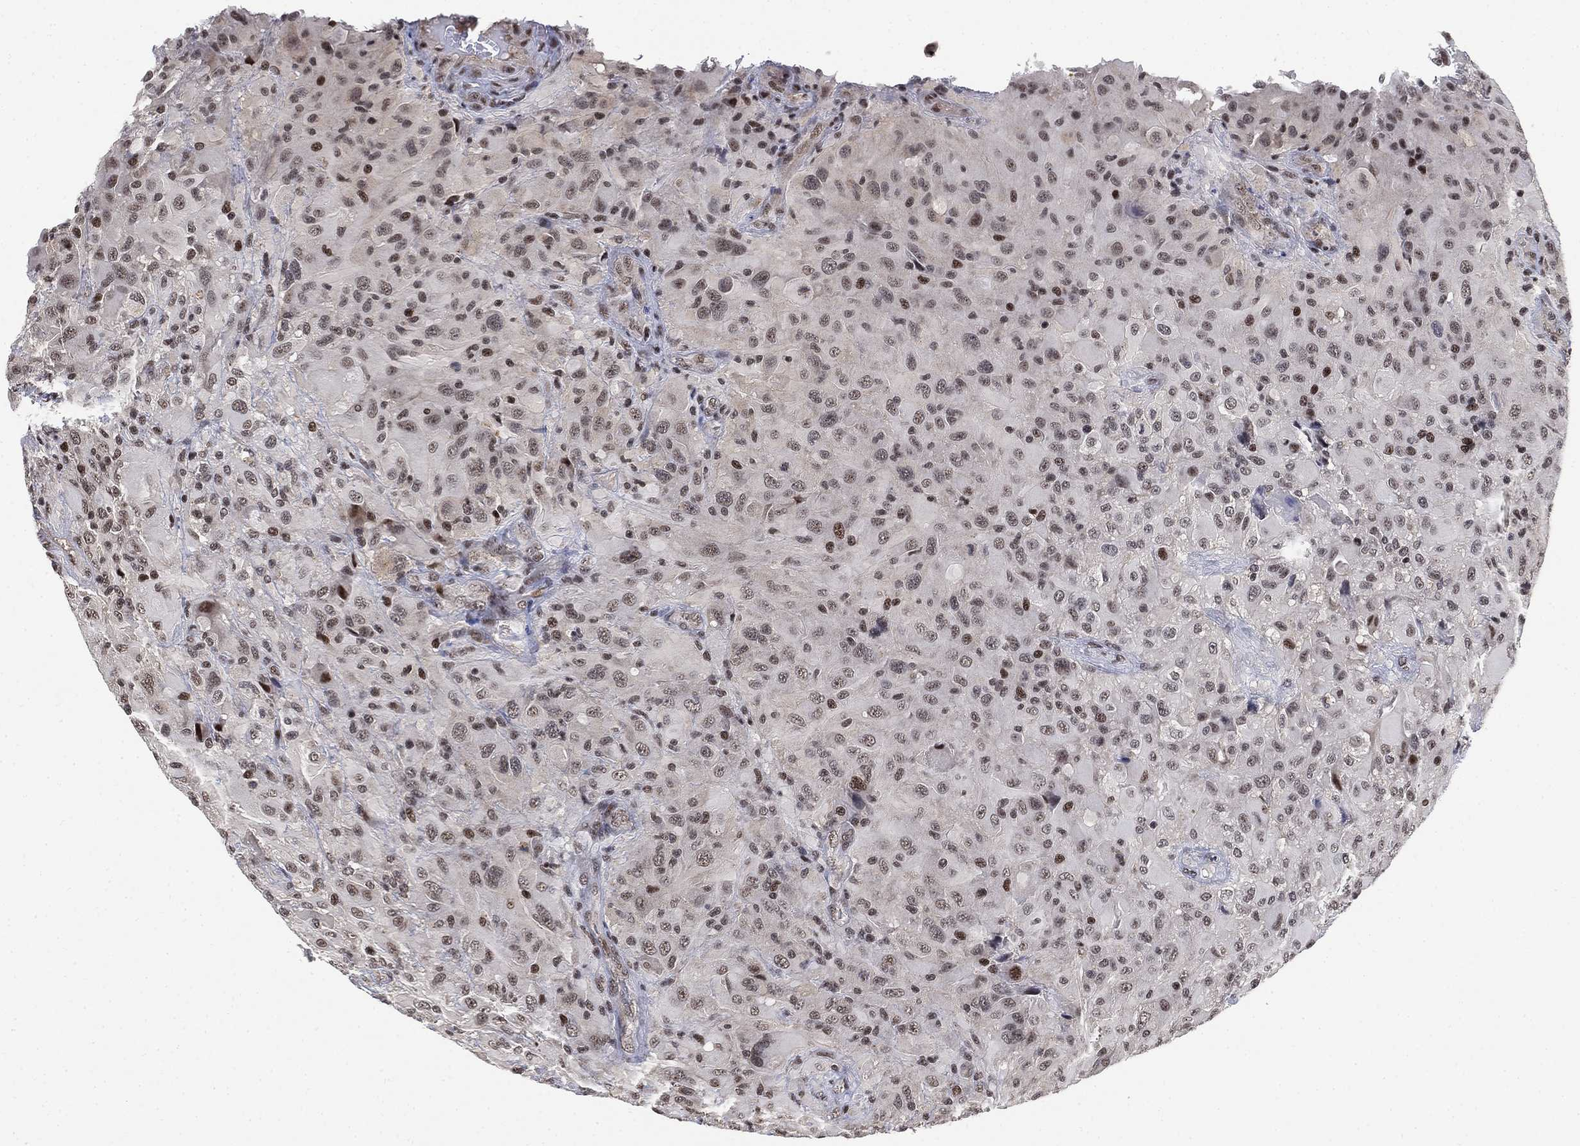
{"staining": {"intensity": "moderate", "quantity": "25%-75%", "location": "nuclear"}, "tissue": "glioma", "cell_type": "Tumor cells", "image_type": "cancer", "snomed": [{"axis": "morphology", "description": "Glioma, malignant, High grade"}, {"axis": "topography", "description": "Cerebral cortex"}], "caption": "Protein expression analysis of human glioma reveals moderate nuclear positivity in approximately 25%-75% of tumor cells.", "gene": "ZSCAN30", "patient": {"sex": "male", "age": 35}}